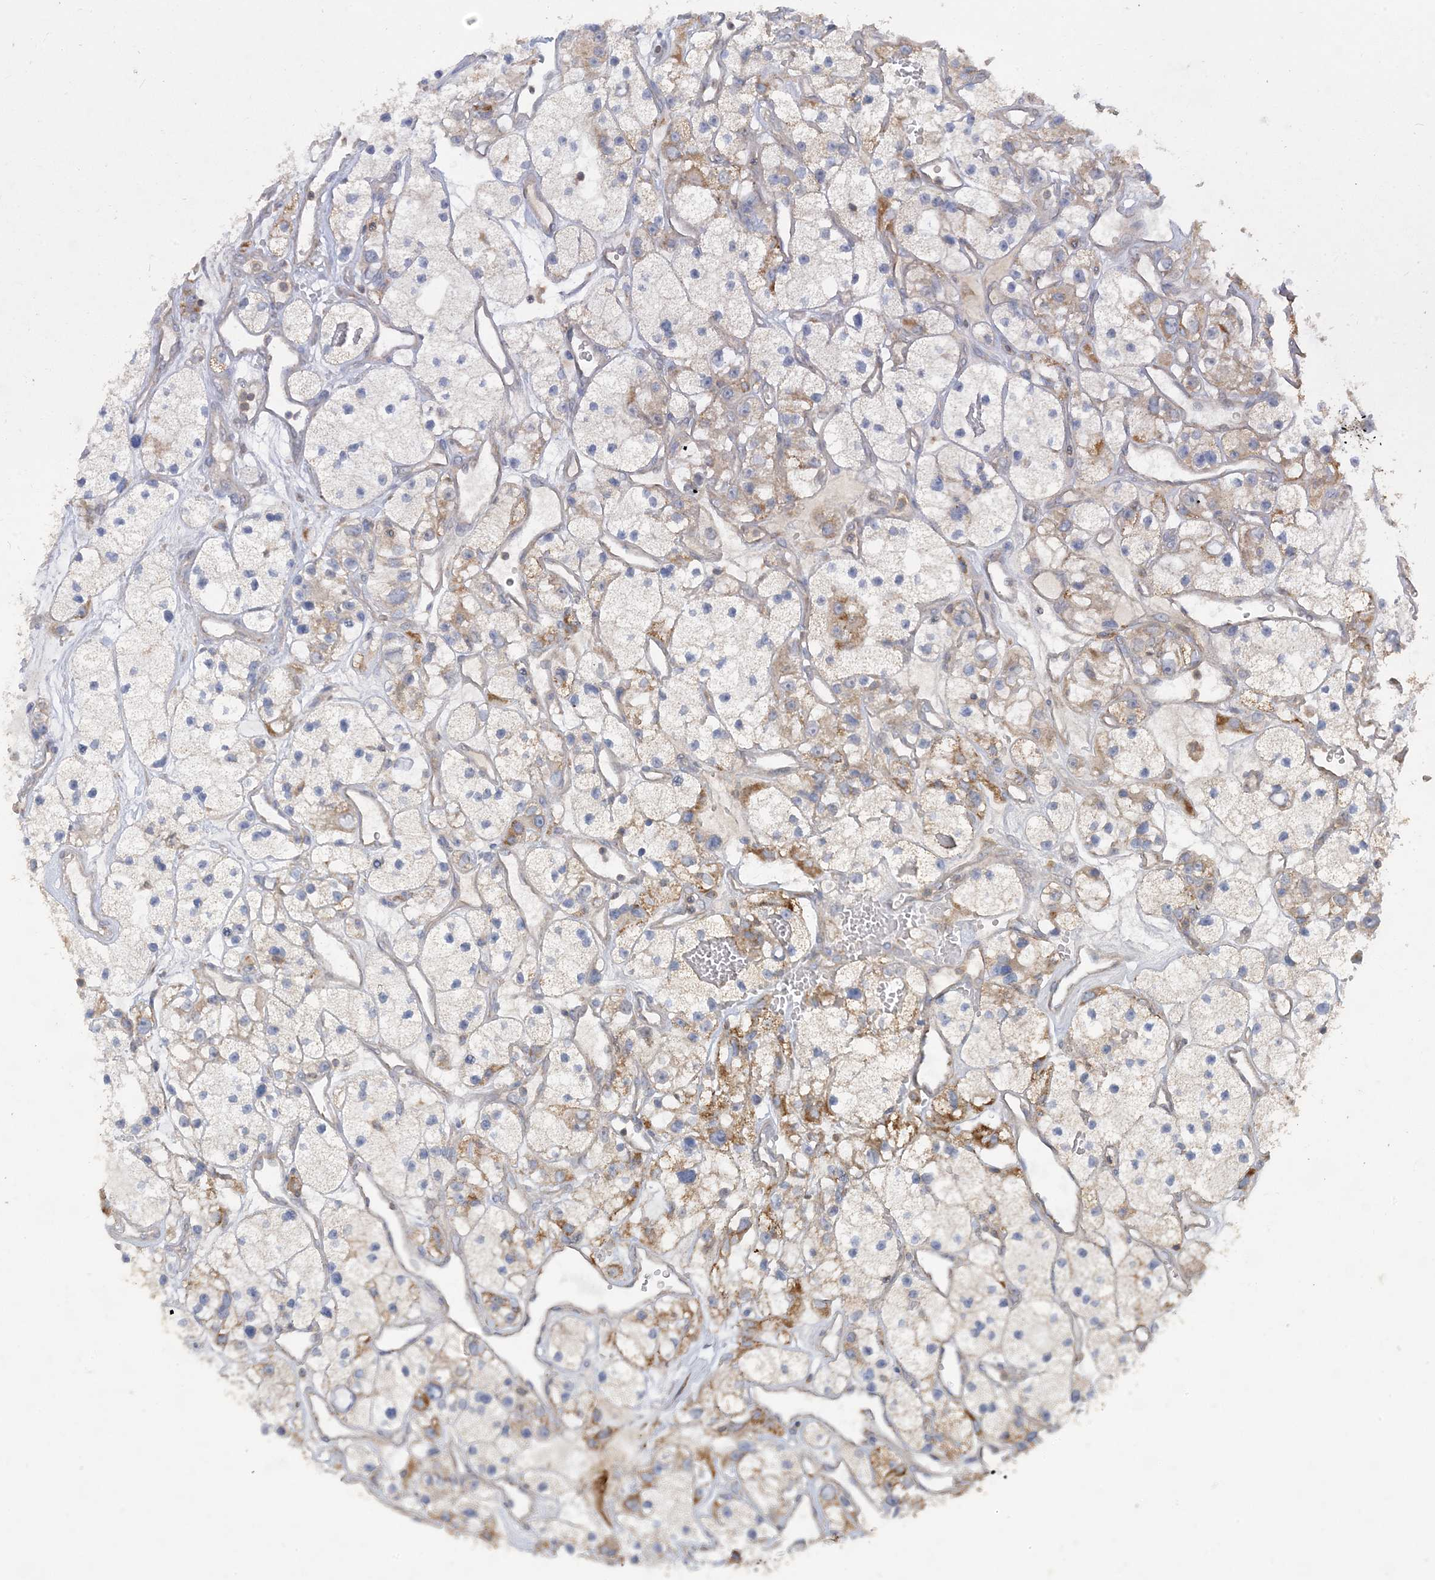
{"staining": {"intensity": "moderate", "quantity": "<25%", "location": "cytoplasmic/membranous"}, "tissue": "renal cancer", "cell_type": "Tumor cells", "image_type": "cancer", "snomed": [{"axis": "morphology", "description": "Adenocarcinoma, NOS"}, {"axis": "topography", "description": "Kidney"}], "caption": "Moderate cytoplasmic/membranous protein positivity is appreciated in approximately <25% of tumor cells in adenocarcinoma (renal). (IHC, brightfield microscopy, high magnification).", "gene": "ECHDC1", "patient": {"sex": "female", "age": 57}}